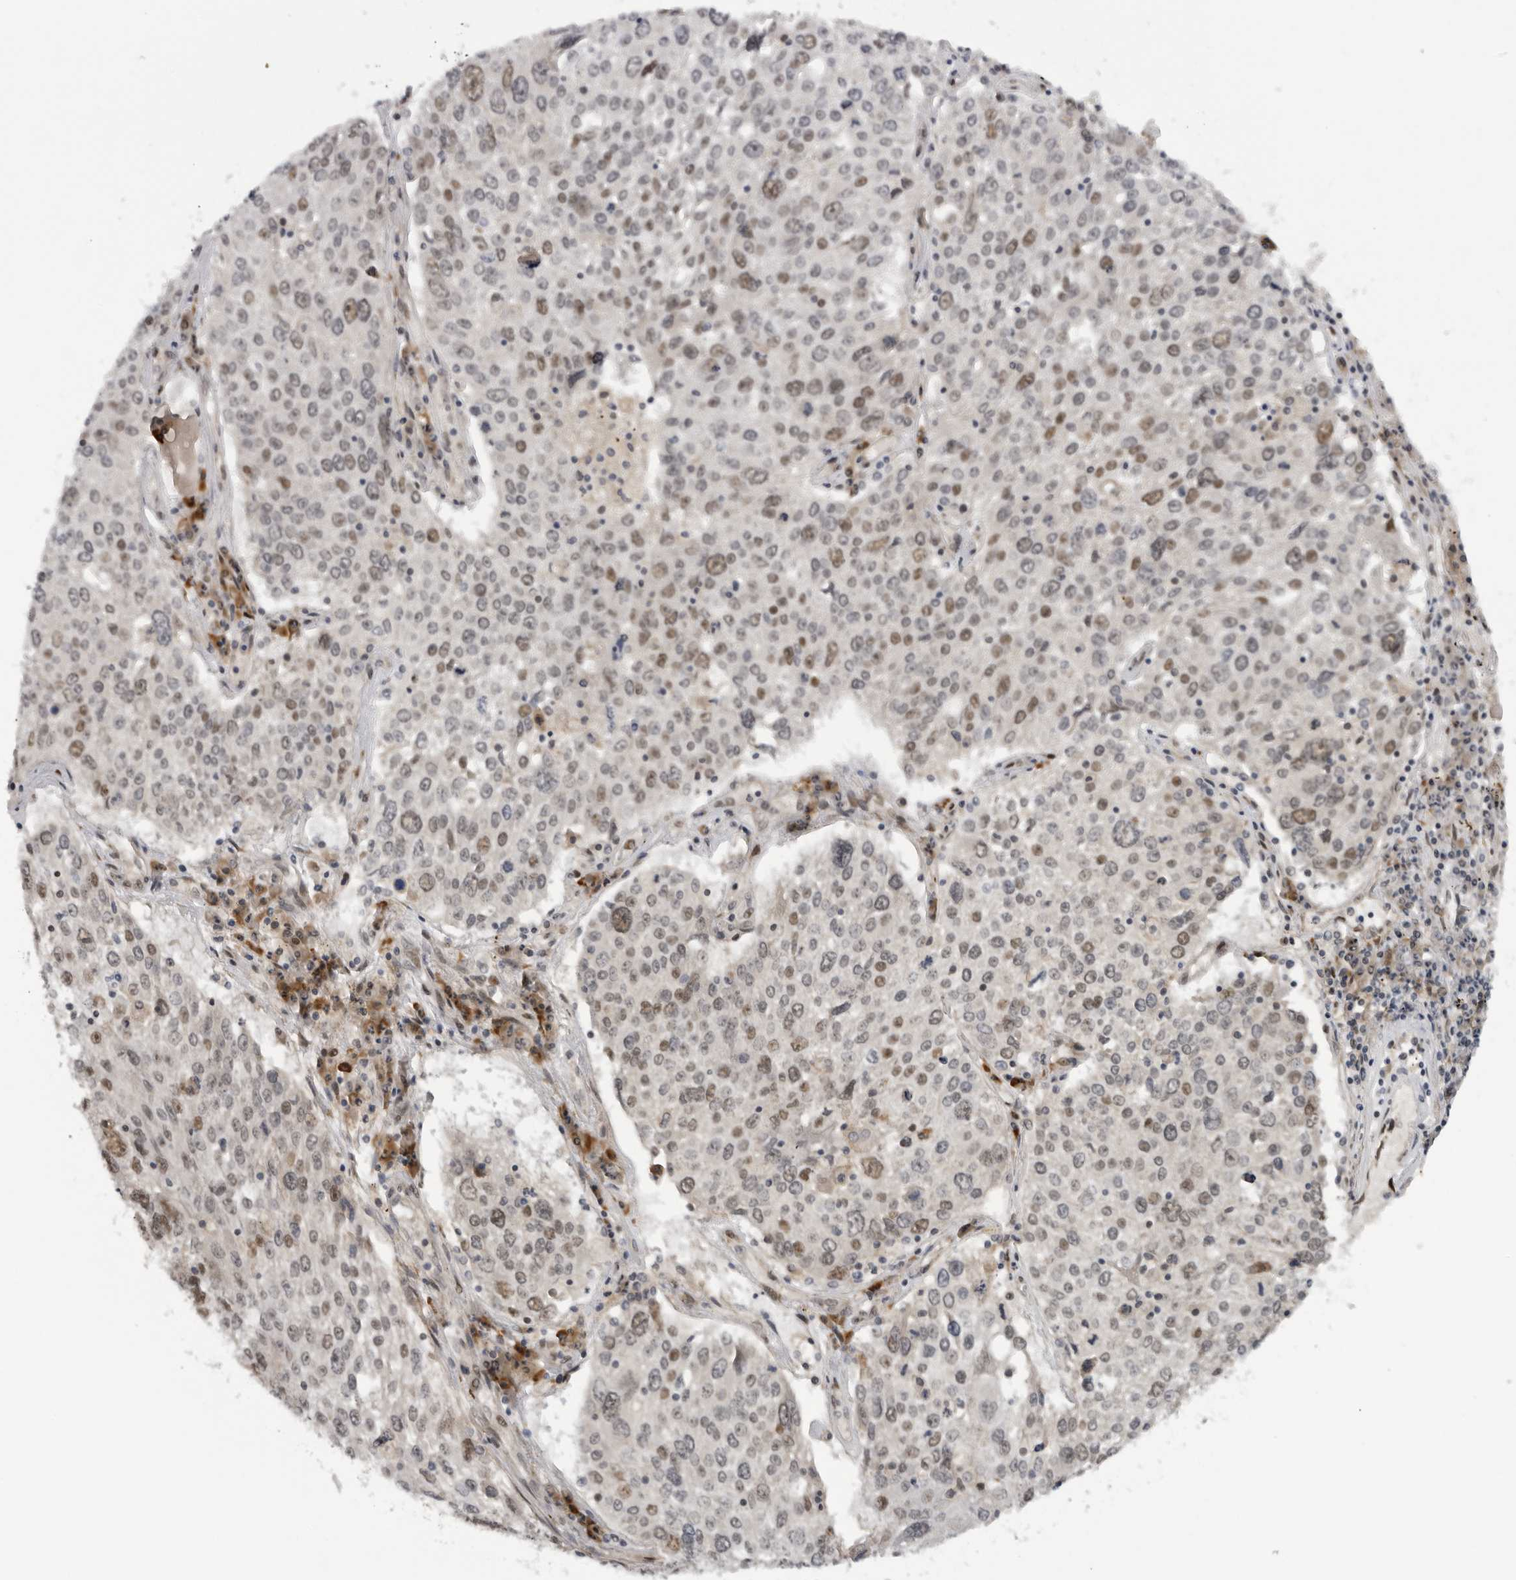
{"staining": {"intensity": "moderate", "quantity": "25%-75%", "location": "nuclear"}, "tissue": "lung cancer", "cell_type": "Tumor cells", "image_type": "cancer", "snomed": [{"axis": "morphology", "description": "Squamous cell carcinoma, NOS"}, {"axis": "topography", "description": "Lung"}], "caption": "Immunohistochemical staining of human lung cancer demonstrates medium levels of moderate nuclear staining in about 25%-75% of tumor cells. Nuclei are stained in blue.", "gene": "ALPK2", "patient": {"sex": "male", "age": 65}}